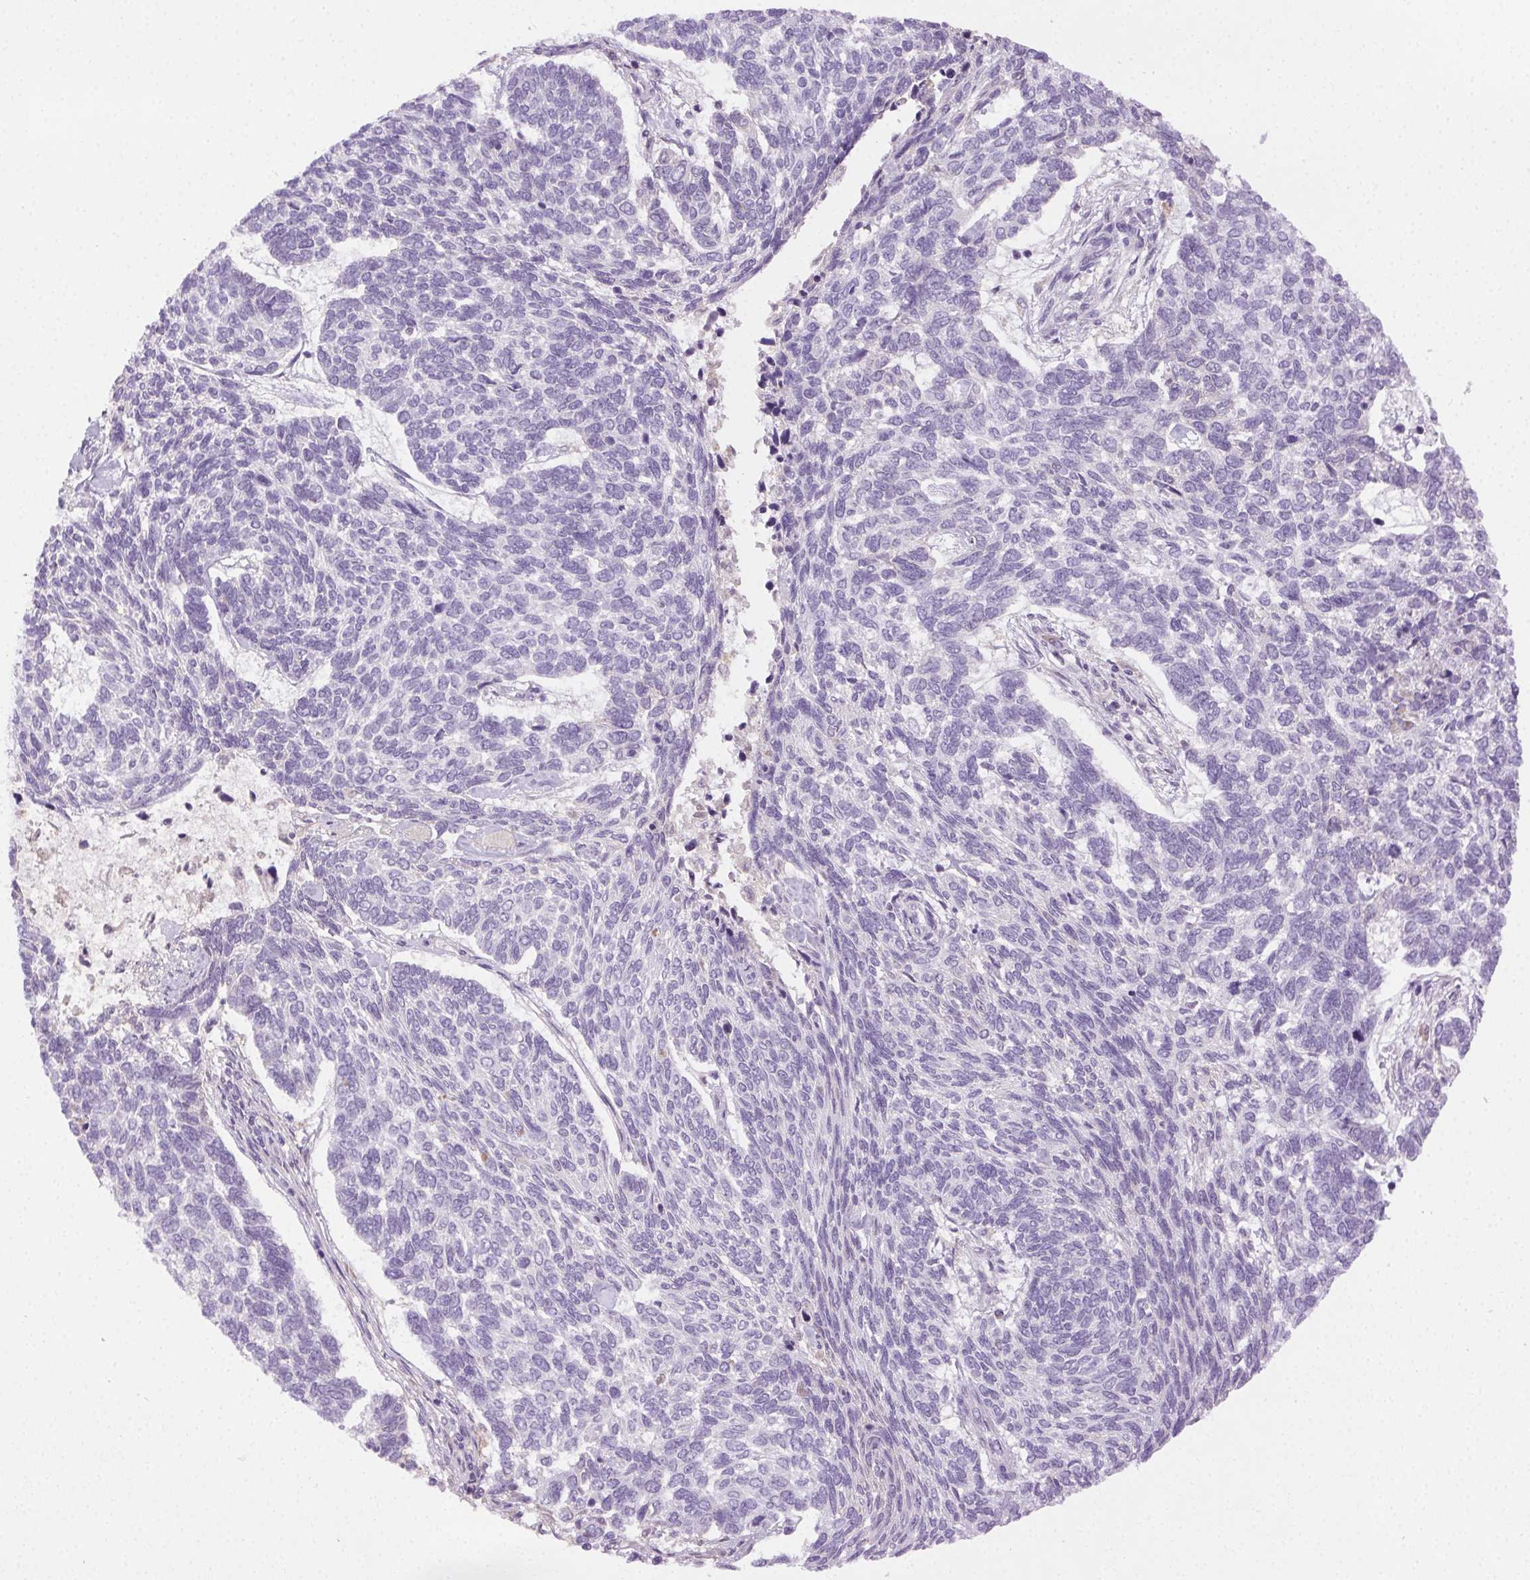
{"staining": {"intensity": "negative", "quantity": "none", "location": "none"}, "tissue": "skin cancer", "cell_type": "Tumor cells", "image_type": "cancer", "snomed": [{"axis": "morphology", "description": "Basal cell carcinoma"}, {"axis": "topography", "description": "Skin"}], "caption": "High magnification brightfield microscopy of skin basal cell carcinoma stained with DAB (3,3'-diaminobenzidine) (brown) and counterstained with hematoxylin (blue): tumor cells show no significant staining.", "gene": "BPIFB2", "patient": {"sex": "female", "age": 65}}